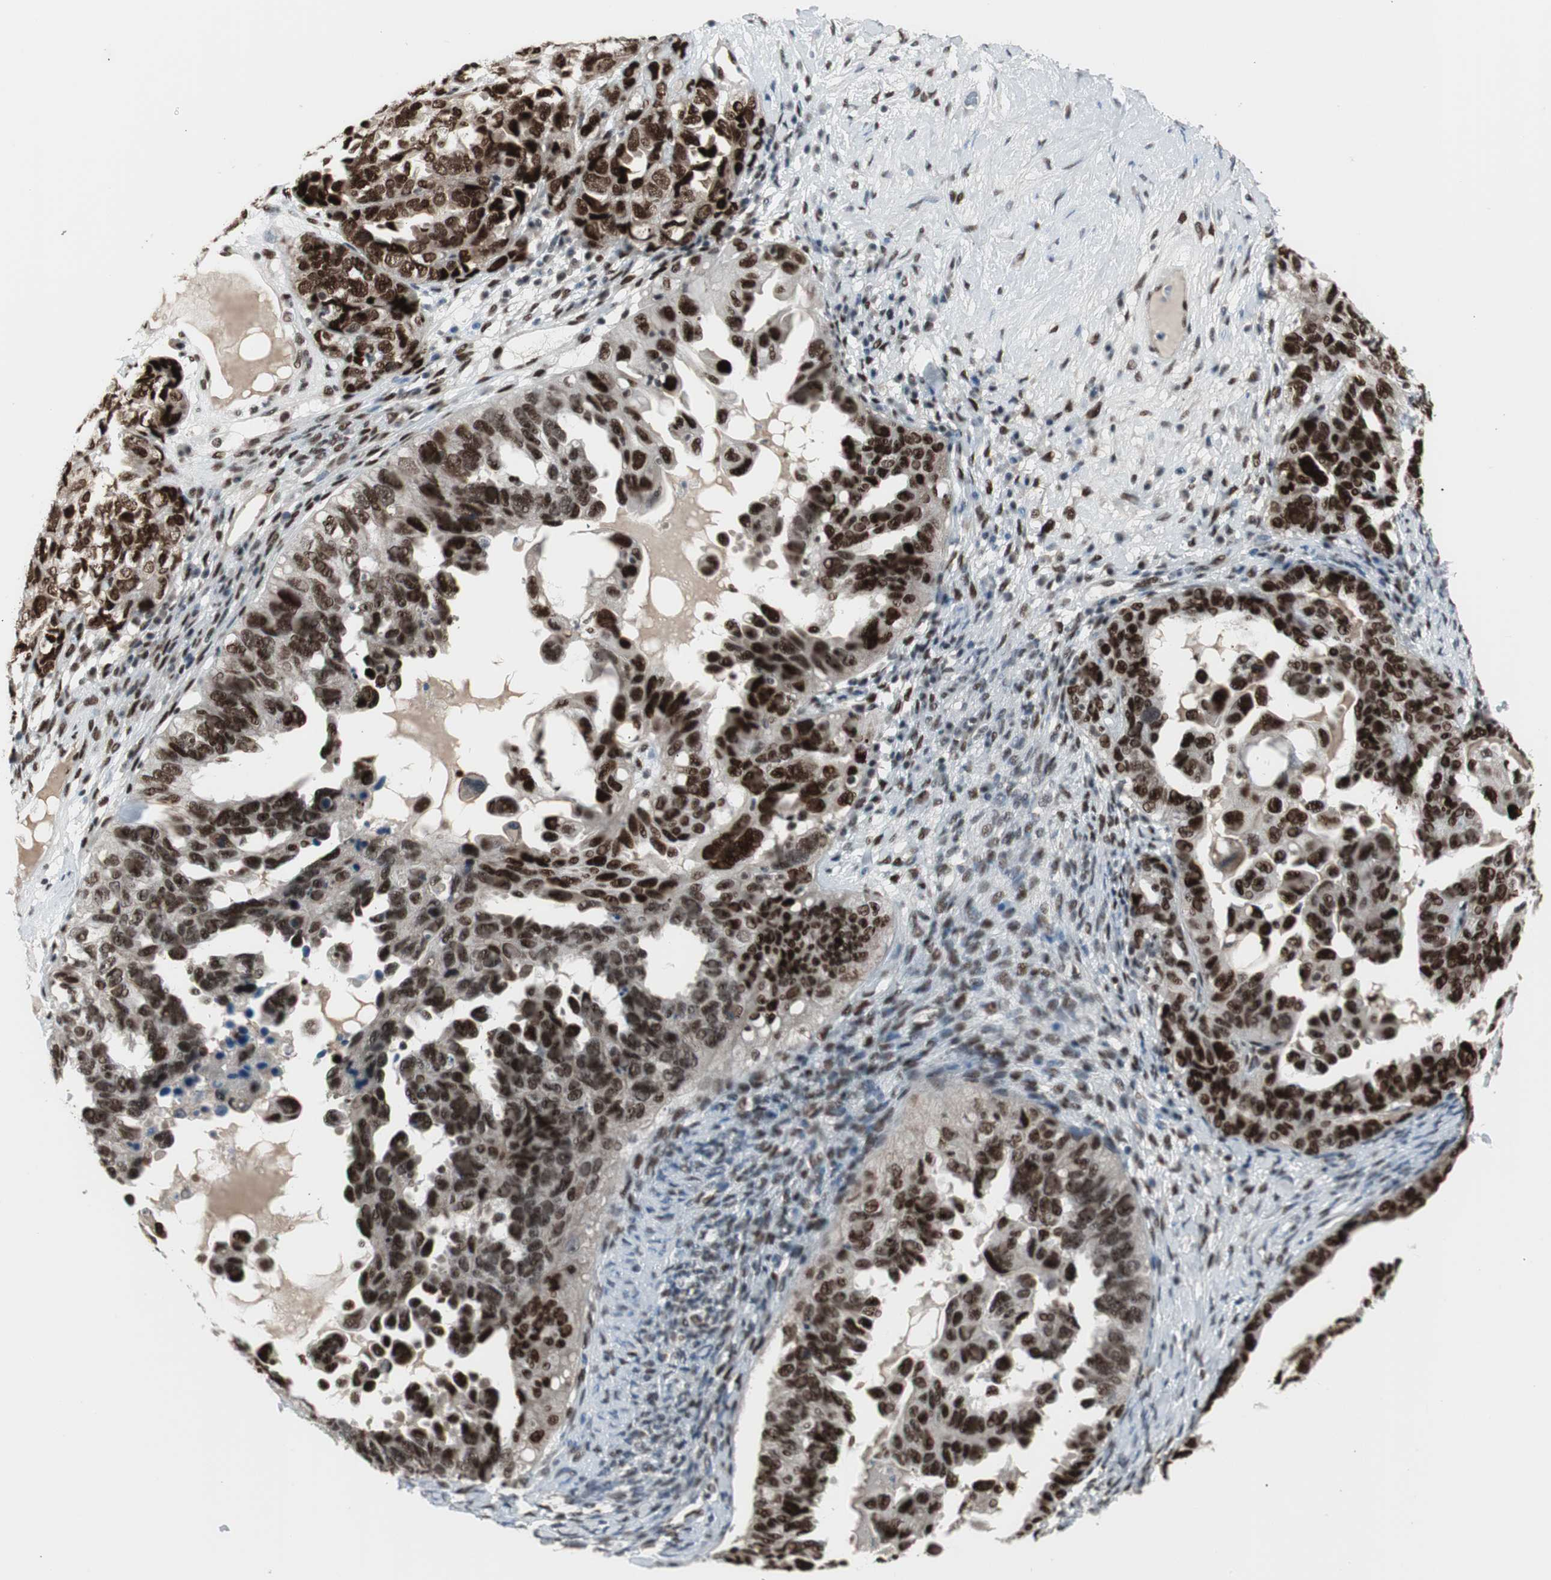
{"staining": {"intensity": "strong", "quantity": ">75%", "location": "nuclear"}, "tissue": "ovarian cancer", "cell_type": "Tumor cells", "image_type": "cancer", "snomed": [{"axis": "morphology", "description": "Cystadenocarcinoma, serous, NOS"}, {"axis": "topography", "description": "Ovary"}], "caption": "Immunohistochemistry (IHC) (DAB) staining of human ovarian serous cystadenocarcinoma exhibits strong nuclear protein expression in about >75% of tumor cells.", "gene": "HEXIM1", "patient": {"sex": "female", "age": 82}}